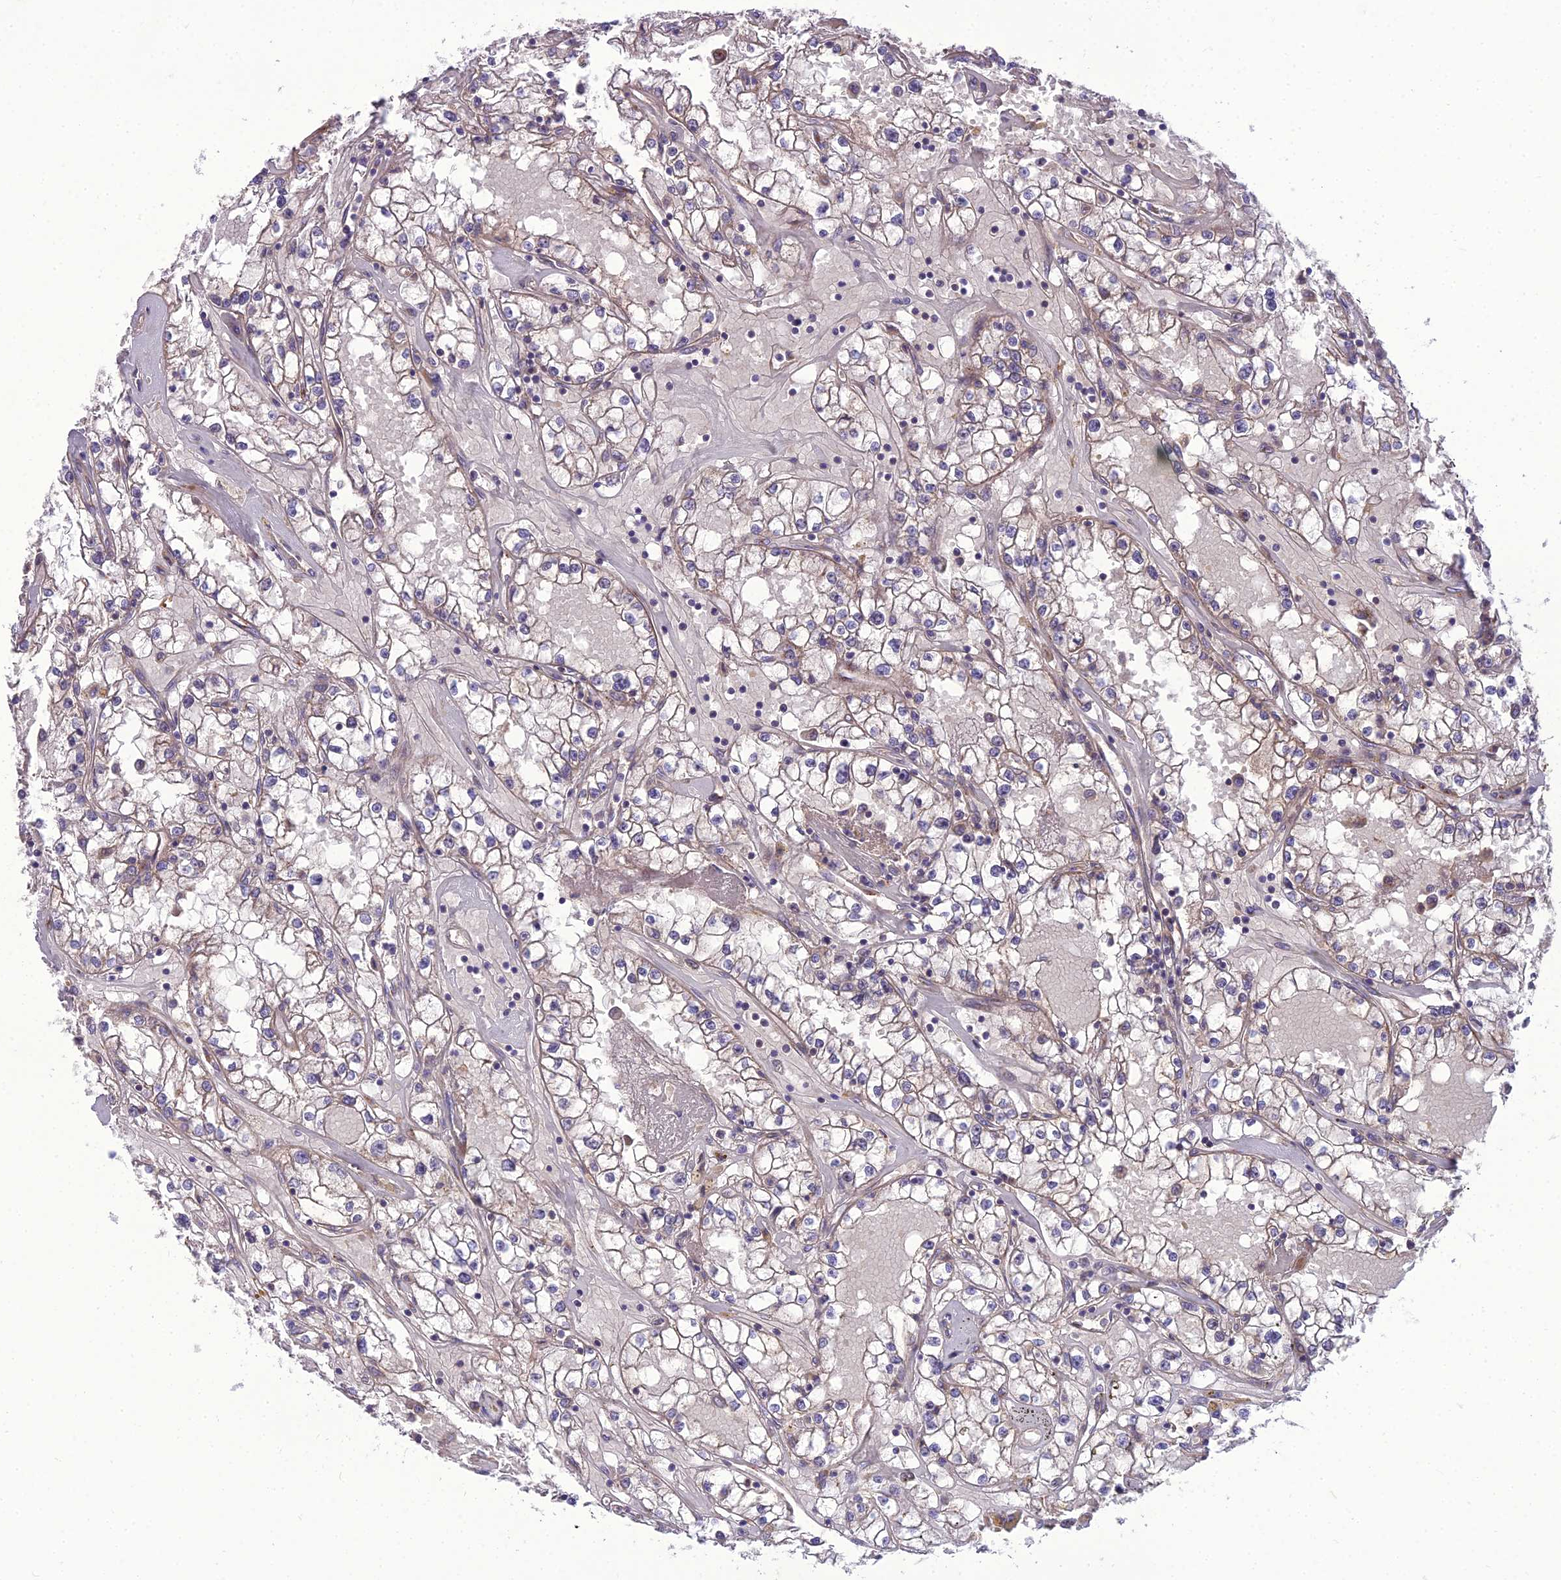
{"staining": {"intensity": "negative", "quantity": "none", "location": "none"}, "tissue": "renal cancer", "cell_type": "Tumor cells", "image_type": "cancer", "snomed": [{"axis": "morphology", "description": "Adenocarcinoma, NOS"}, {"axis": "topography", "description": "Kidney"}], "caption": "This is a image of IHC staining of renal adenocarcinoma, which shows no expression in tumor cells.", "gene": "SPRYD7", "patient": {"sex": "male", "age": 56}}